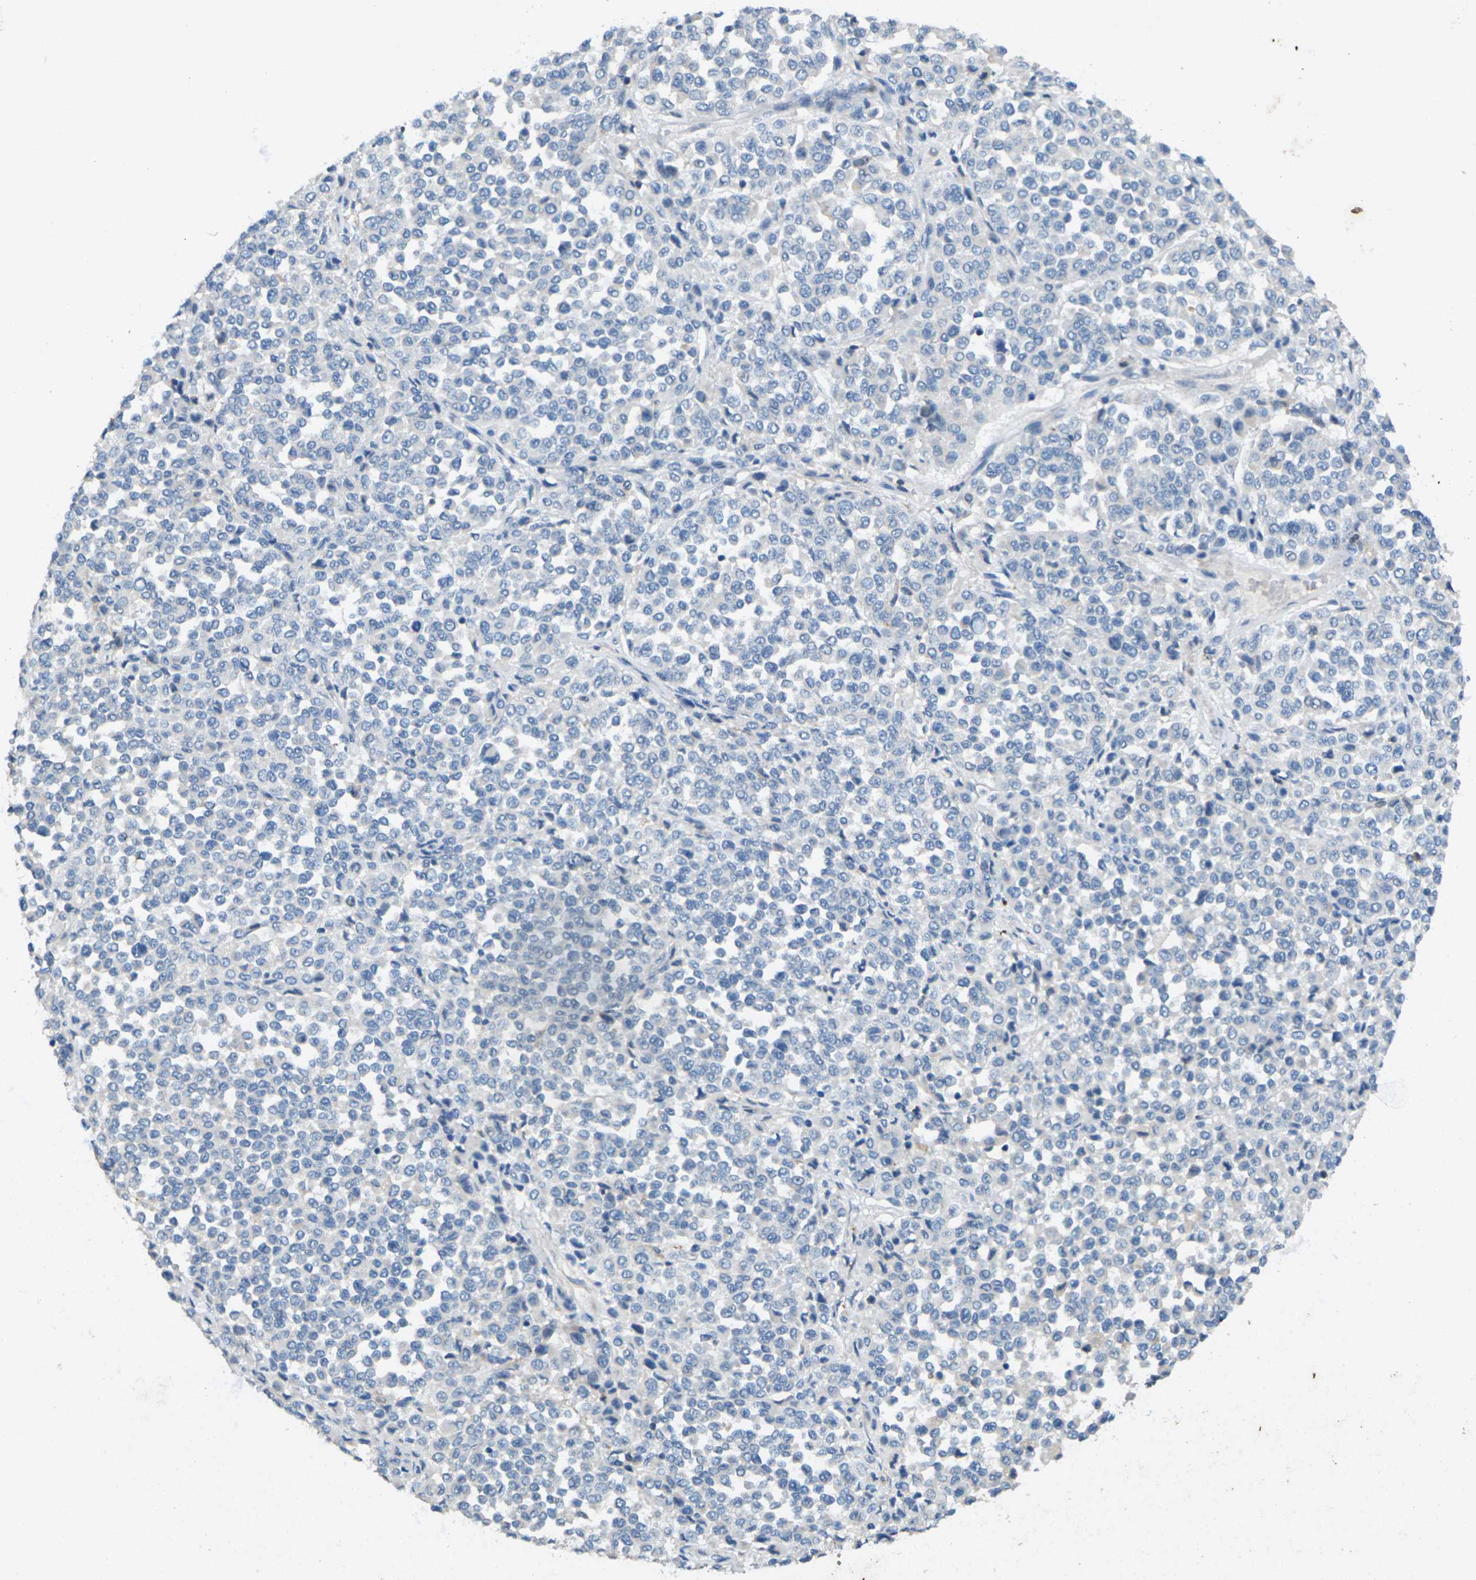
{"staining": {"intensity": "negative", "quantity": "none", "location": "none"}, "tissue": "melanoma", "cell_type": "Tumor cells", "image_type": "cancer", "snomed": [{"axis": "morphology", "description": "Malignant melanoma, Metastatic site"}, {"axis": "topography", "description": "Pancreas"}], "caption": "DAB (3,3'-diaminobenzidine) immunohistochemical staining of malignant melanoma (metastatic site) shows no significant positivity in tumor cells. (DAB (3,3'-diaminobenzidine) IHC, high magnification).", "gene": "SIGLEC14", "patient": {"sex": "female", "age": 30}}